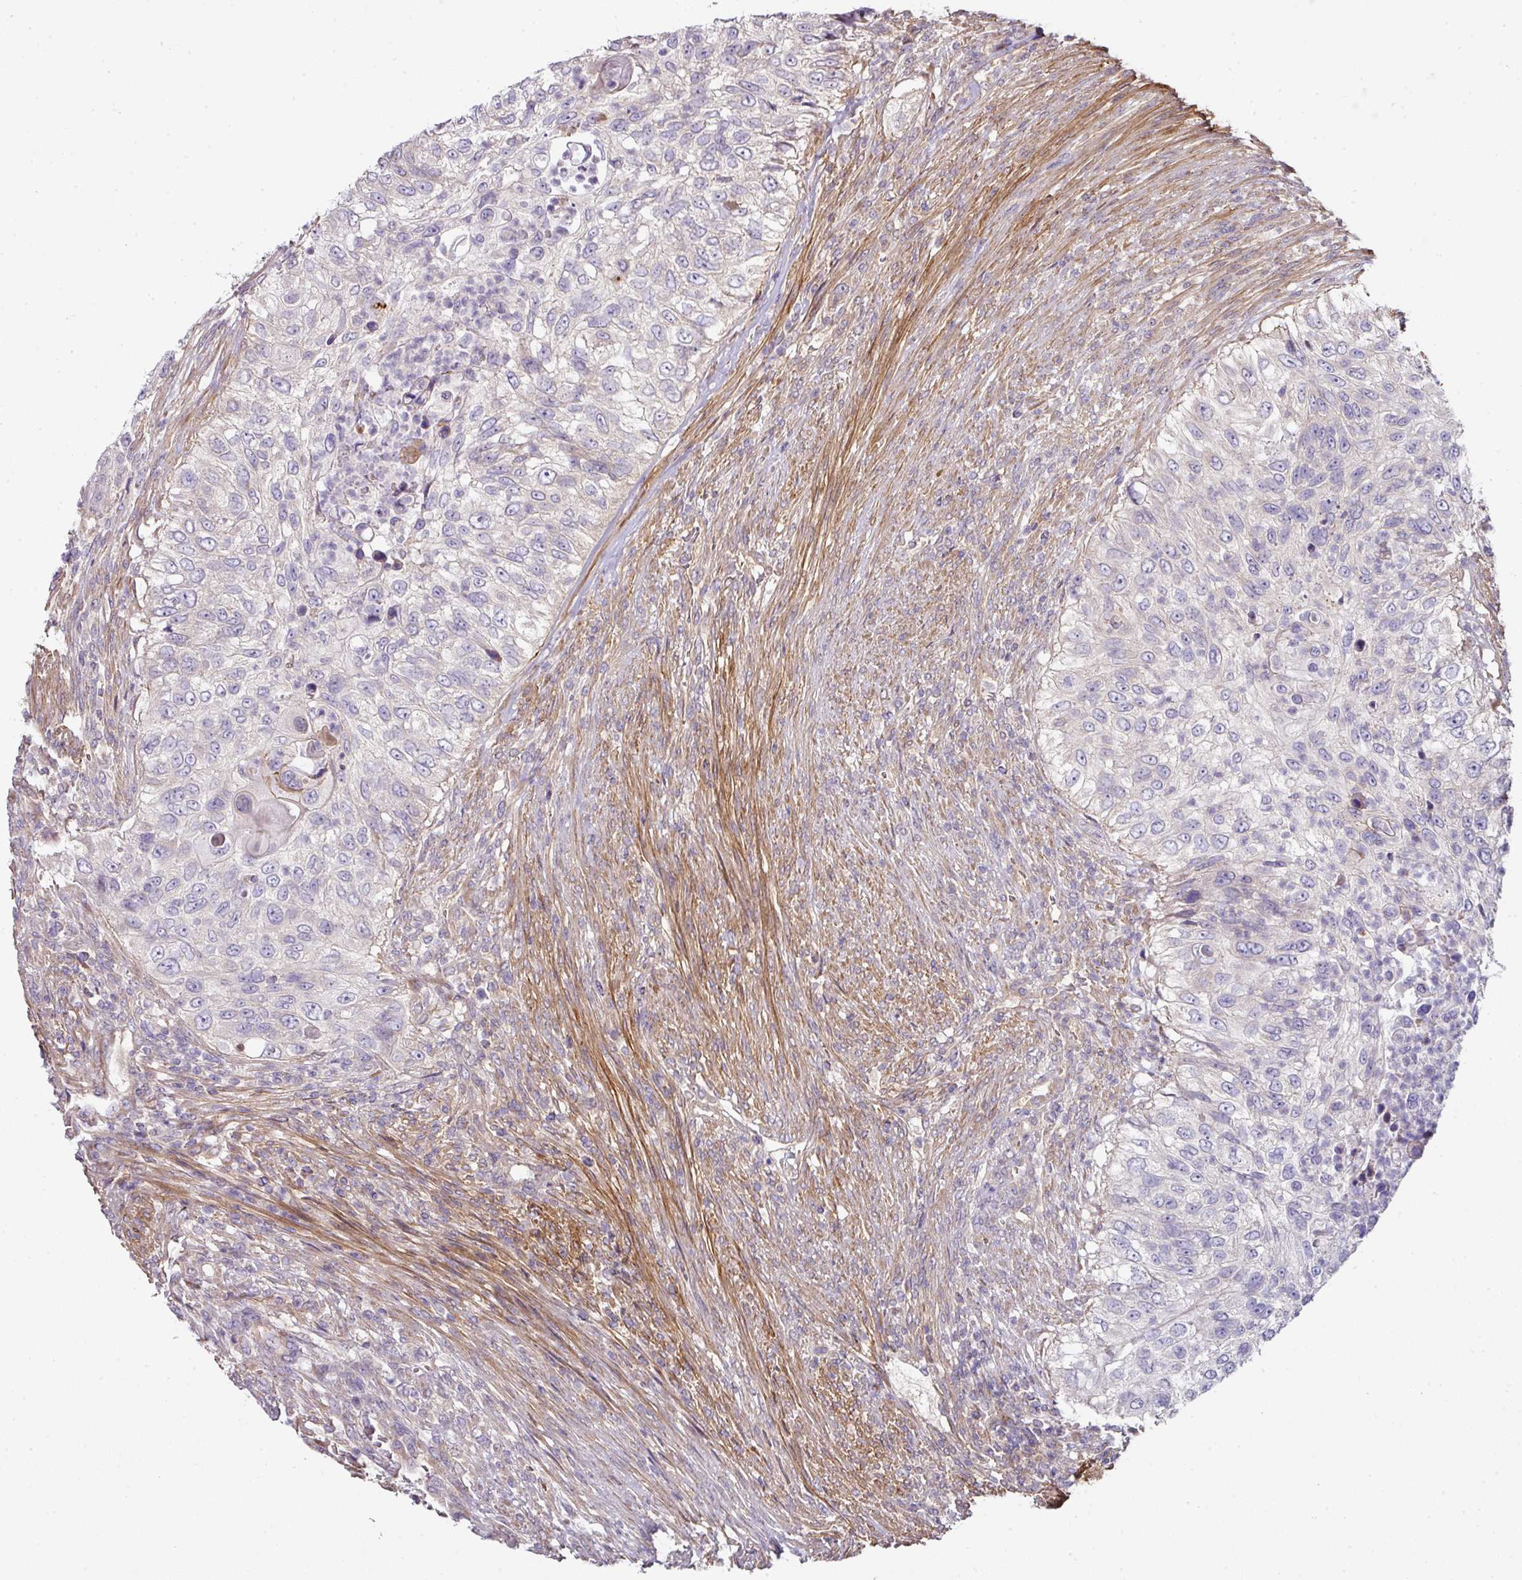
{"staining": {"intensity": "negative", "quantity": "none", "location": "none"}, "tissue": "urothelial cancer", "cell_type": "Tumor cells", "image_type": "cancer", "snomed": [{"axis": "morphology", "description": "Urothelial carcinoma, High grade"}, {"axis": "topography", "description": "Urinary bladder"}], "caption": "Photomicrograph shows no significant protein staining in tumor cells of urothelial cancer. Nuclei are stained in blue.", "gene": "STK35", "patient": {"sex": "female", "age": 60}}